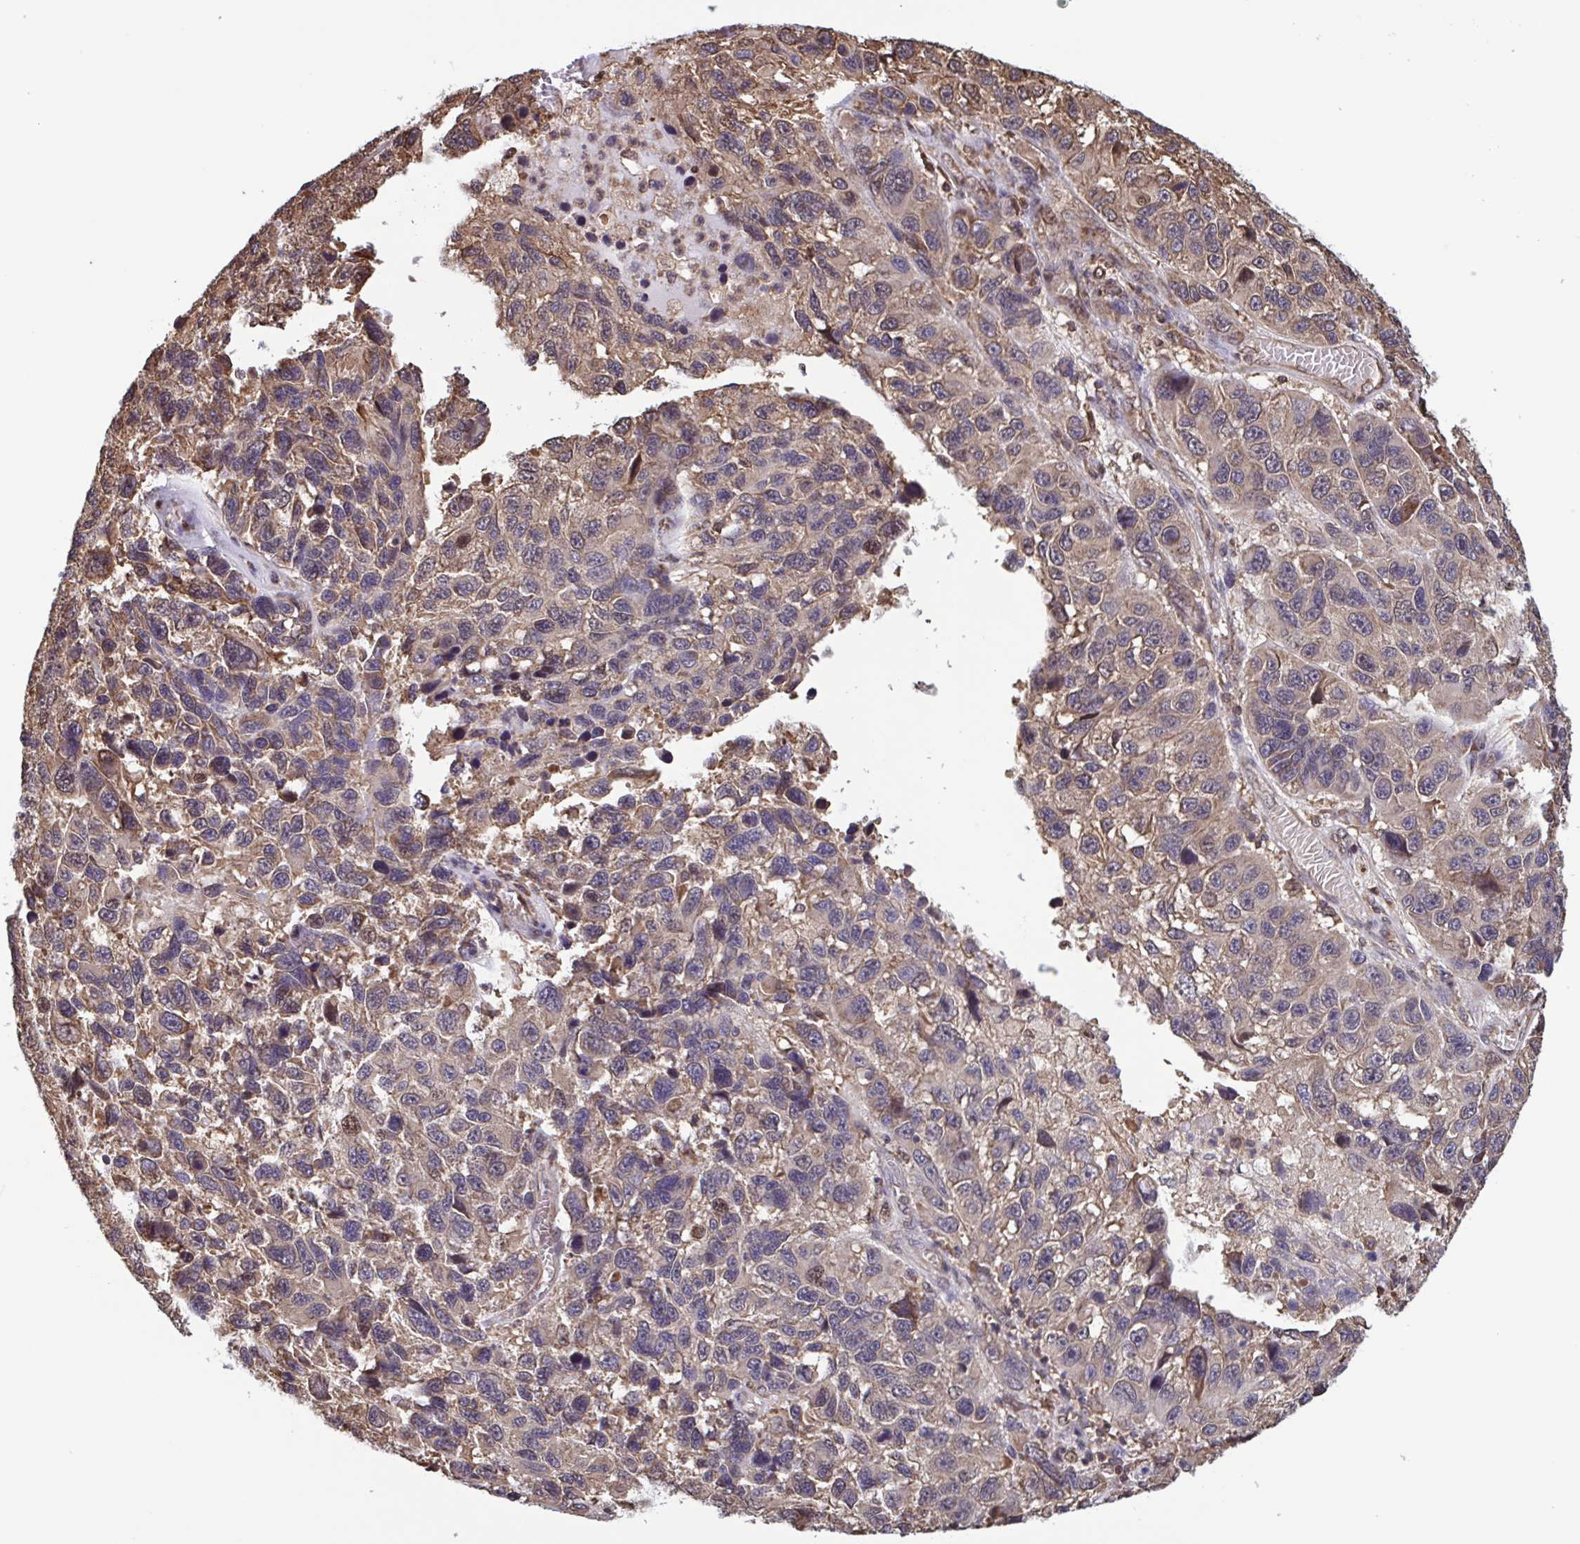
{"staining": {"intensity": "weak", "quantity": "25%-75%", "location": "cytoplasmic/membranous"}, "tissue": "melanoma", "cell_type": "Tumor cells", "image_type": "cancer", "snomed": [{"axis": "morphology", "description": "Malignant melanoma, NOS"}, {"axis": "topography", "description": "Skin"}], "caption": "DAB (3,3'-diaminobenzidine) immunohistochemical staining of human melanoma displays weak cytoplasmic/membranous protein expression in approximately 25%-75% of tumor cells. (DAB (3,3'-diaminobenzidine) IHC, brown staining for protein, blue staining for nuclei).", "gene": "SEC63", "patient": {"sex": "male", "age": 53}}